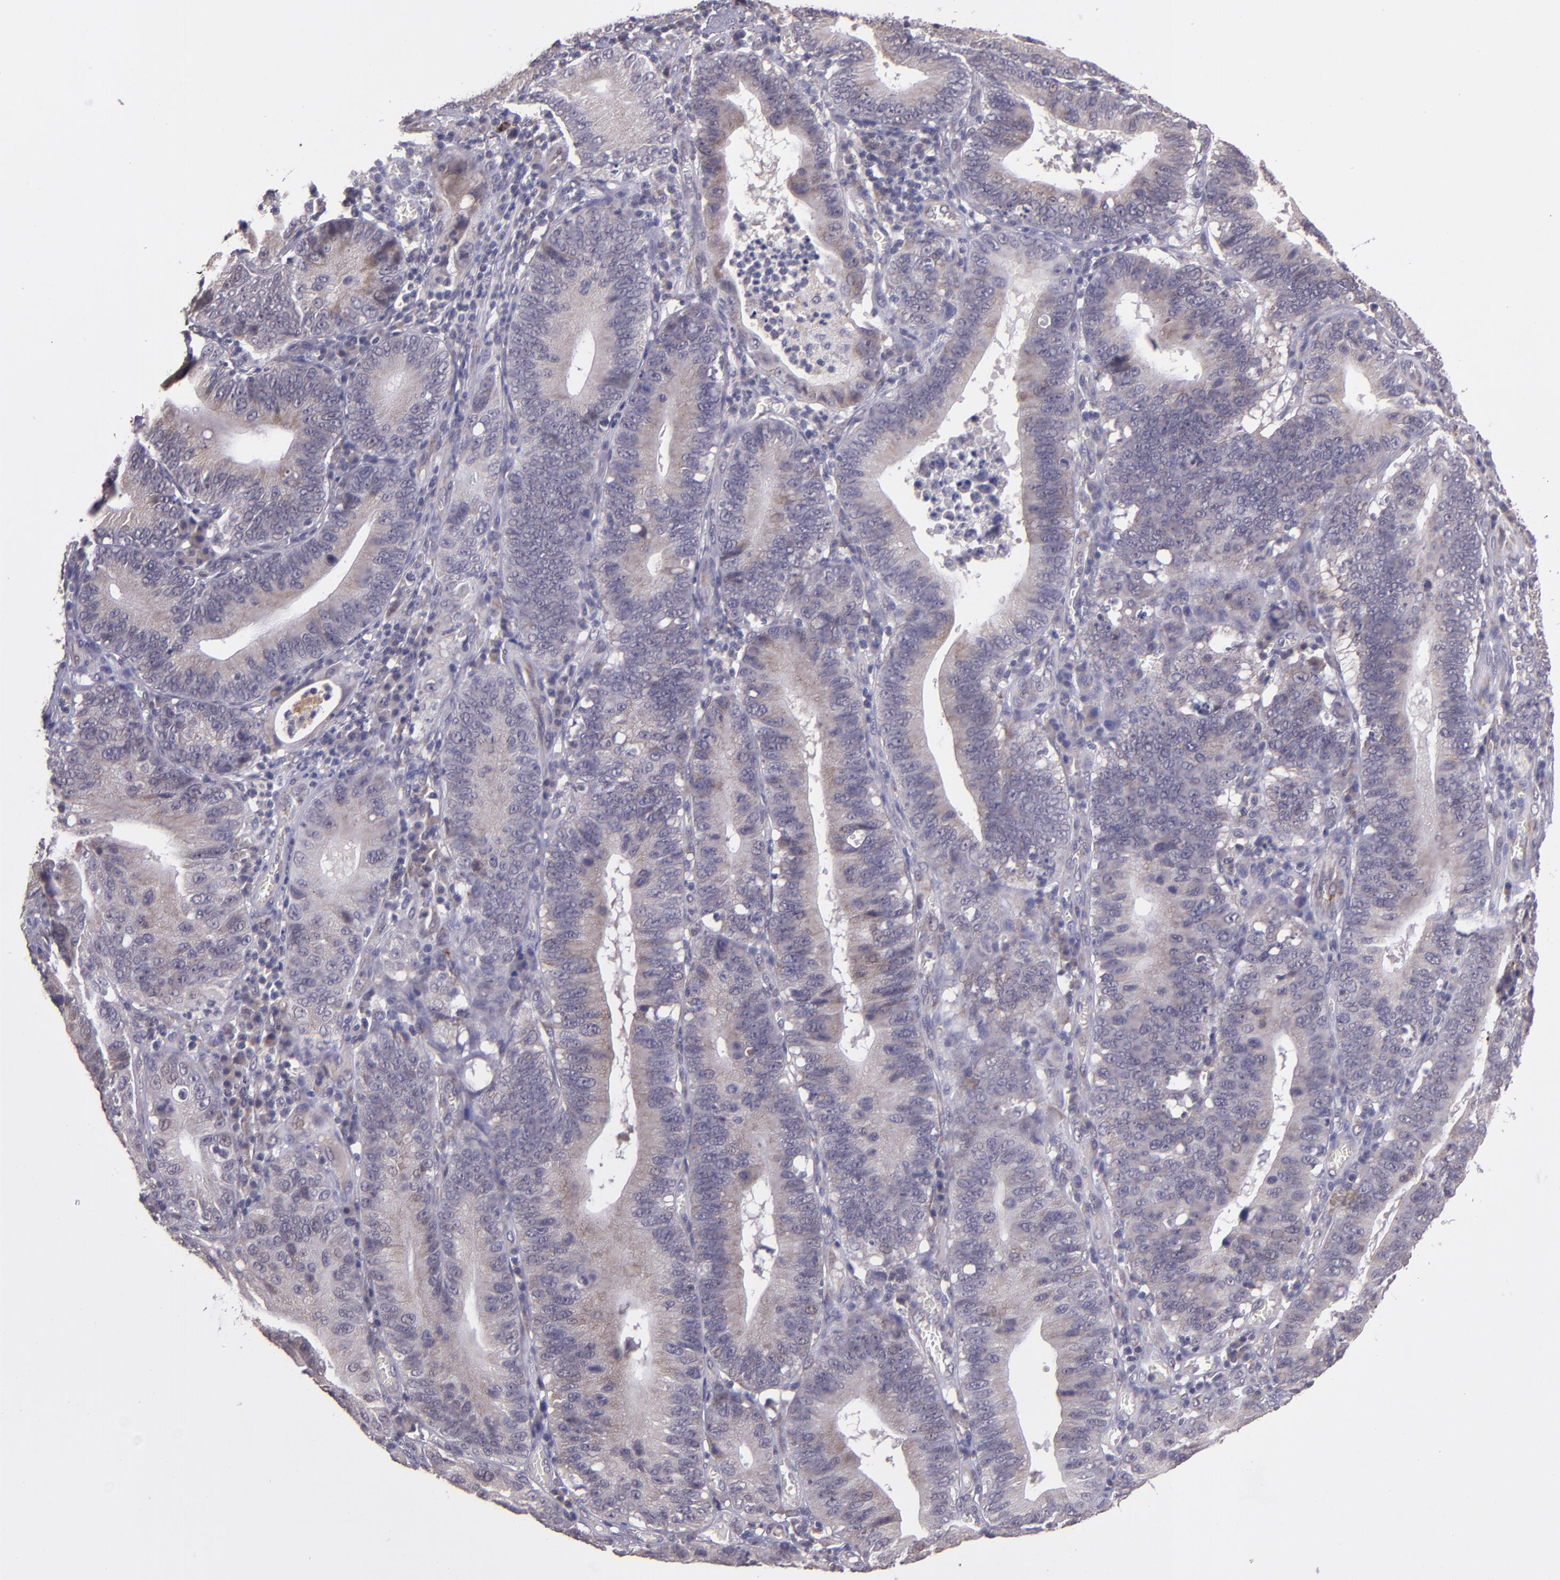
{"staining": {"intensity": "negative", "quantity": "none", "location": "none"}, "tissue": "stomach cancer", "cell_type": "Tumor cells", "image_type": "cancer", "snomed": [{"axis": "morphology", "description": "Adenocarcinoma, NOS"}, {"axis": "topography", "description": "Stomach"}, {"axis": "topography", "description": "Gastric cardia"}], "caption": "Image shows no protein positivity in tumor cells of stomach cancer tissue. (Immunohistochemistry (ihc), brightfield microscopy, high magnification).", "gene": "TAF7L", "patient": {"sex": "male", "age": 59}}